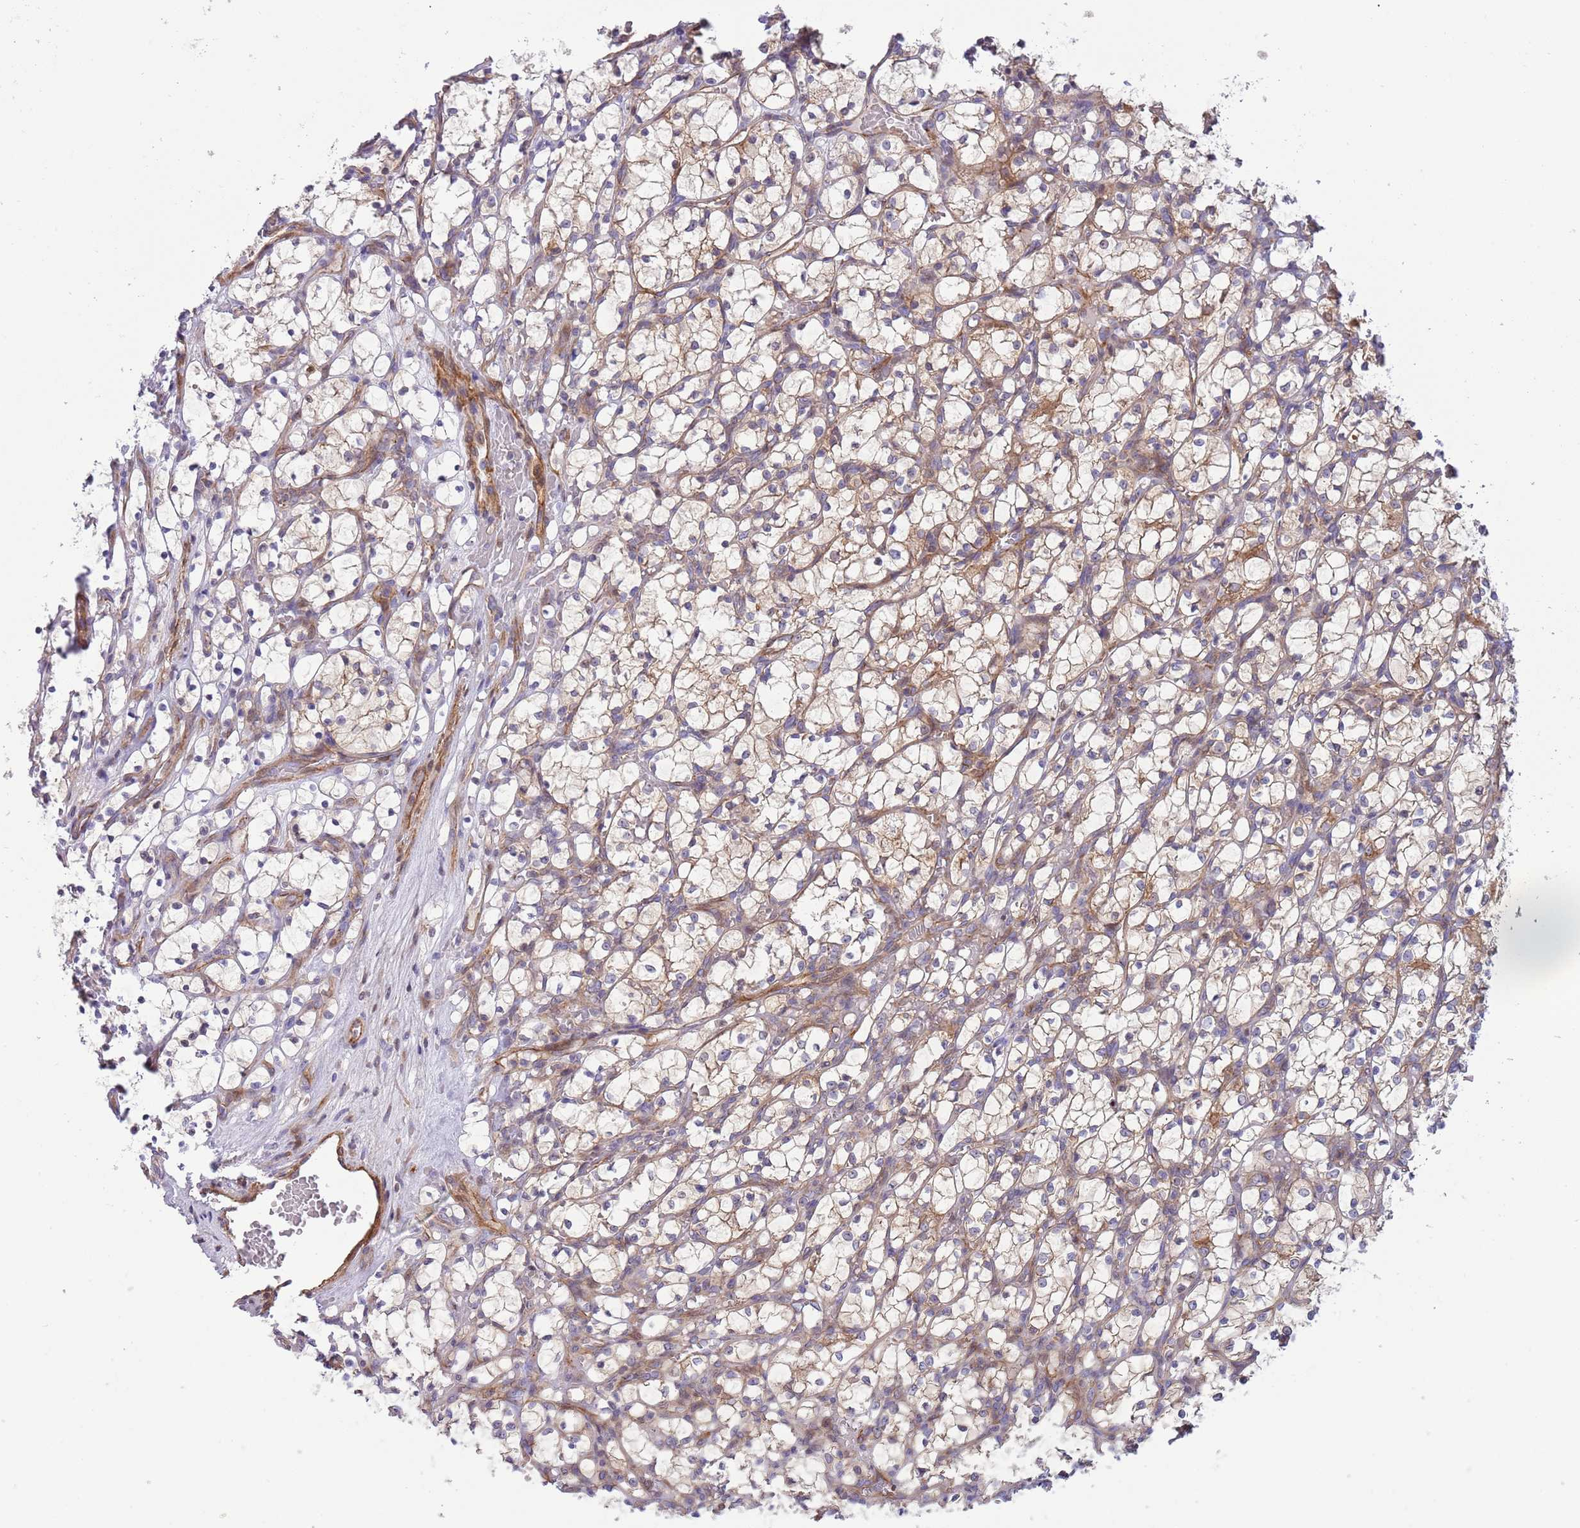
{"staining": {"intensity": "moderate", "quantity": ">75%", "location": "cytoplasmic/membranous"}, "tissue": "renal cancer", "cell_type": "Tumor cells", "image_type": "cancer", "snomed": [{"axis": "morphology", "description": "Adenocarcinoma, NOS"}, {"axis": "topography", "description": "Kidney"}], "caption": "Protein expression analysis of human renal cancer reveals moderate cytoplasmic/membranous positivity in about >75% of tumor cells. The protein is stained brown, and the nuclei are stained in blue (DAB IHC with brightfield microscopy, high magnification).", "gene": "ITGB6", "patient": {"sex": "female", "age": 69}}